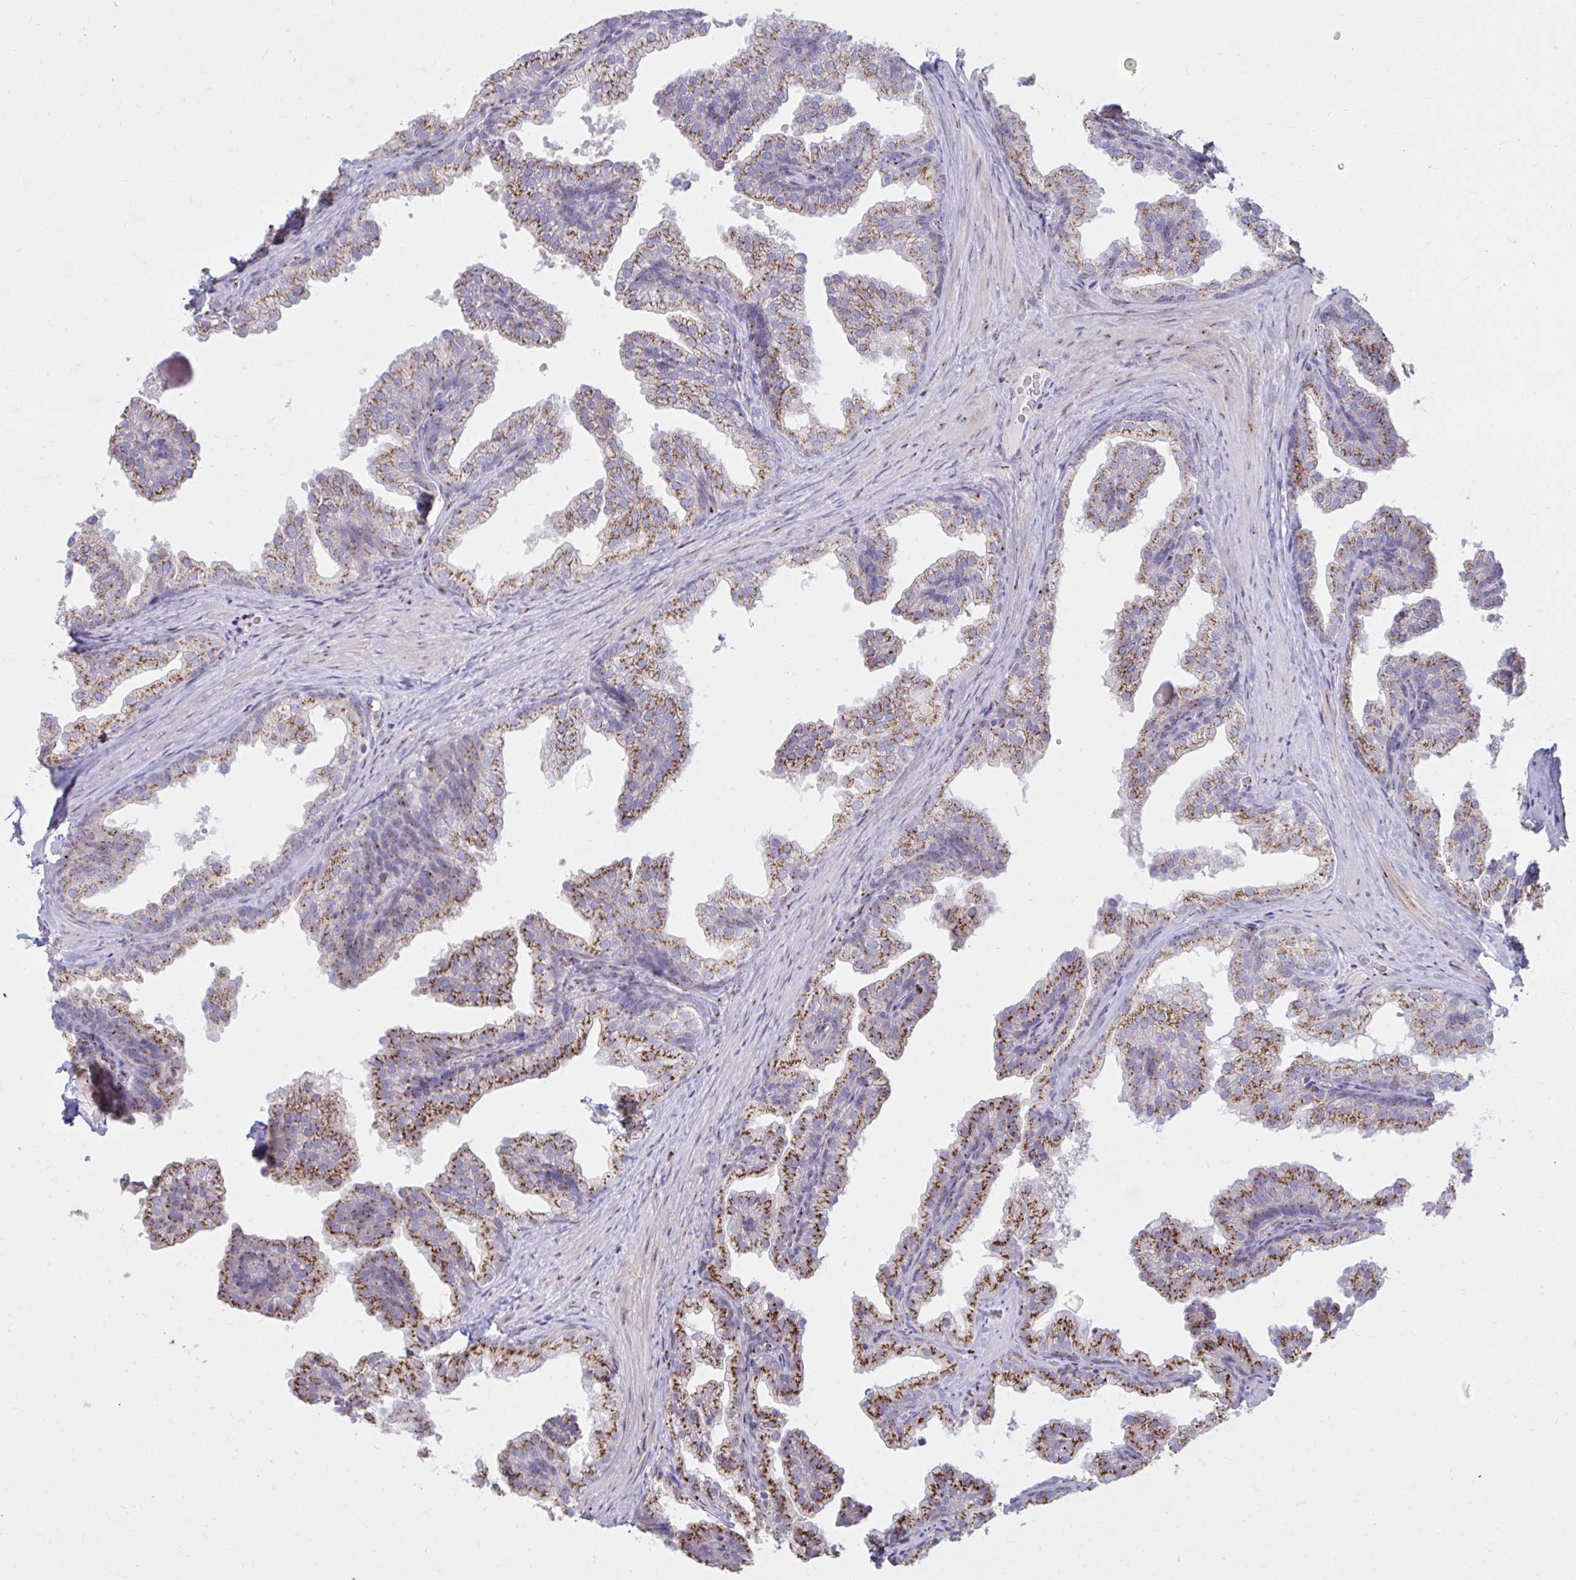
{"staining": {"intensity": "strong", "quantity": "25%-75%", "location": "cytoplasmic/membranous"}, "tissue": "prostate", "cell_type": "Glandular cells", "image_type": "normal", "snomed": [{"axis": "morphology", "description": "Normal tissue, NOS"}, {"axis": "topography", "description": "Prostate"}], "caption": "Prostate stained for a protein demonstrates strong cytoplasmic/membranous positivity in glandular cells. (Brightfield microscopy of DAB IHC at high magnification).", "gene": "RAB6A", "patient": {"sex": "male", "age": 37}}